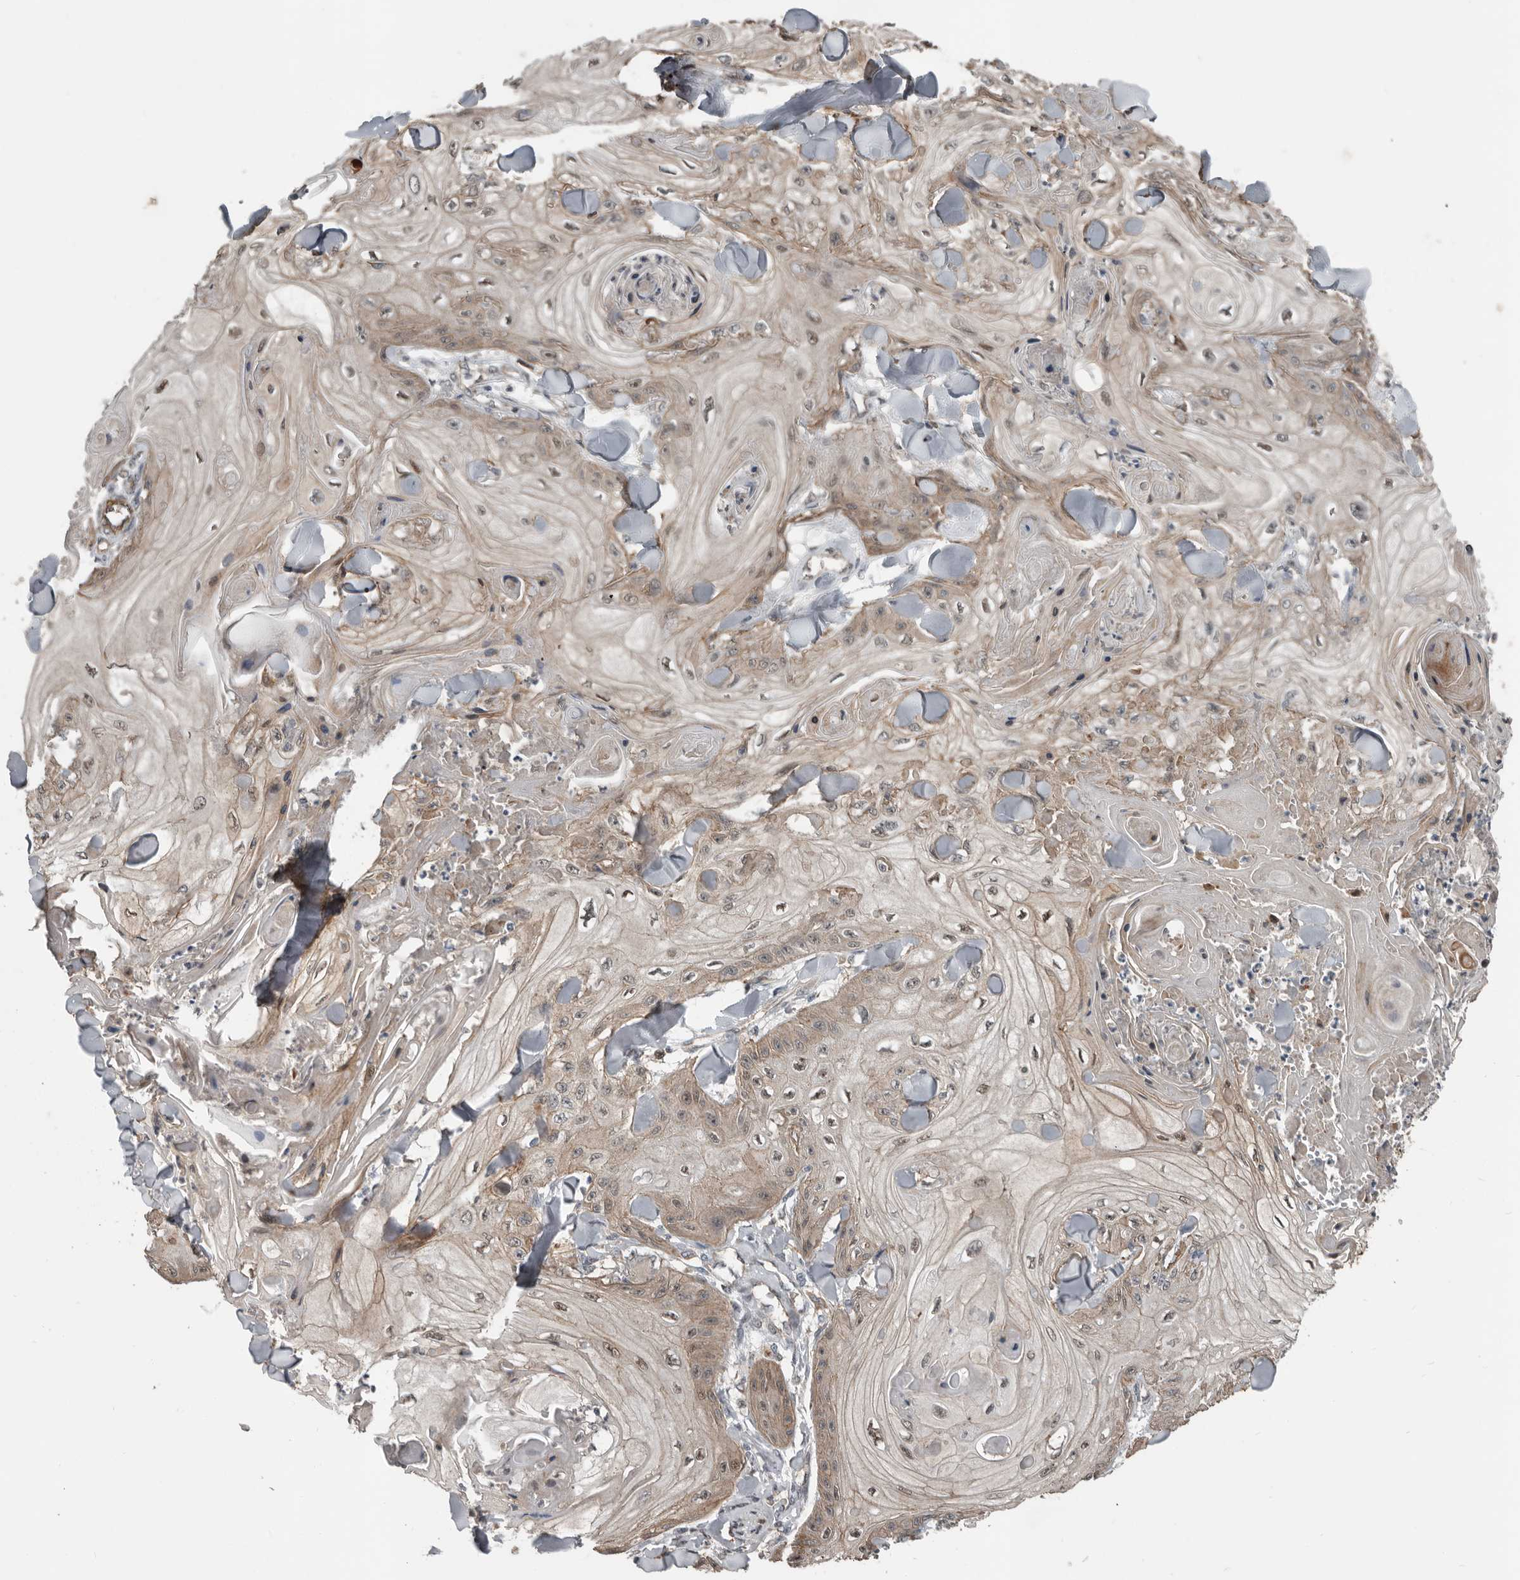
{"staining": {"intensity": "weak", "quantity": ">75%", "location": "cytoplasmic/membranous,nuclear"}, "tissue": "skin cancer", "cell_type": "Tumor cells", "image_type": "cancer", "snomed": [{"axis": "morphology", "description": "Squamous cell carcinoma, NOS"}, {"axis": "topography", "description": "Skin"}], "caption": "IHC photomicrograph of neoplastic tissue: skin squamous cell carcinoma stained using immunohistochemistry displays low levels of weak protein expression localized specifically in the cytoplasmic/membranous and nuclear of tumor cells, appearing as a cytoplasmic/membranous and nuclear brown color.", "gene": "YOD1", "patient": {"sex": "male", "age": 74}}